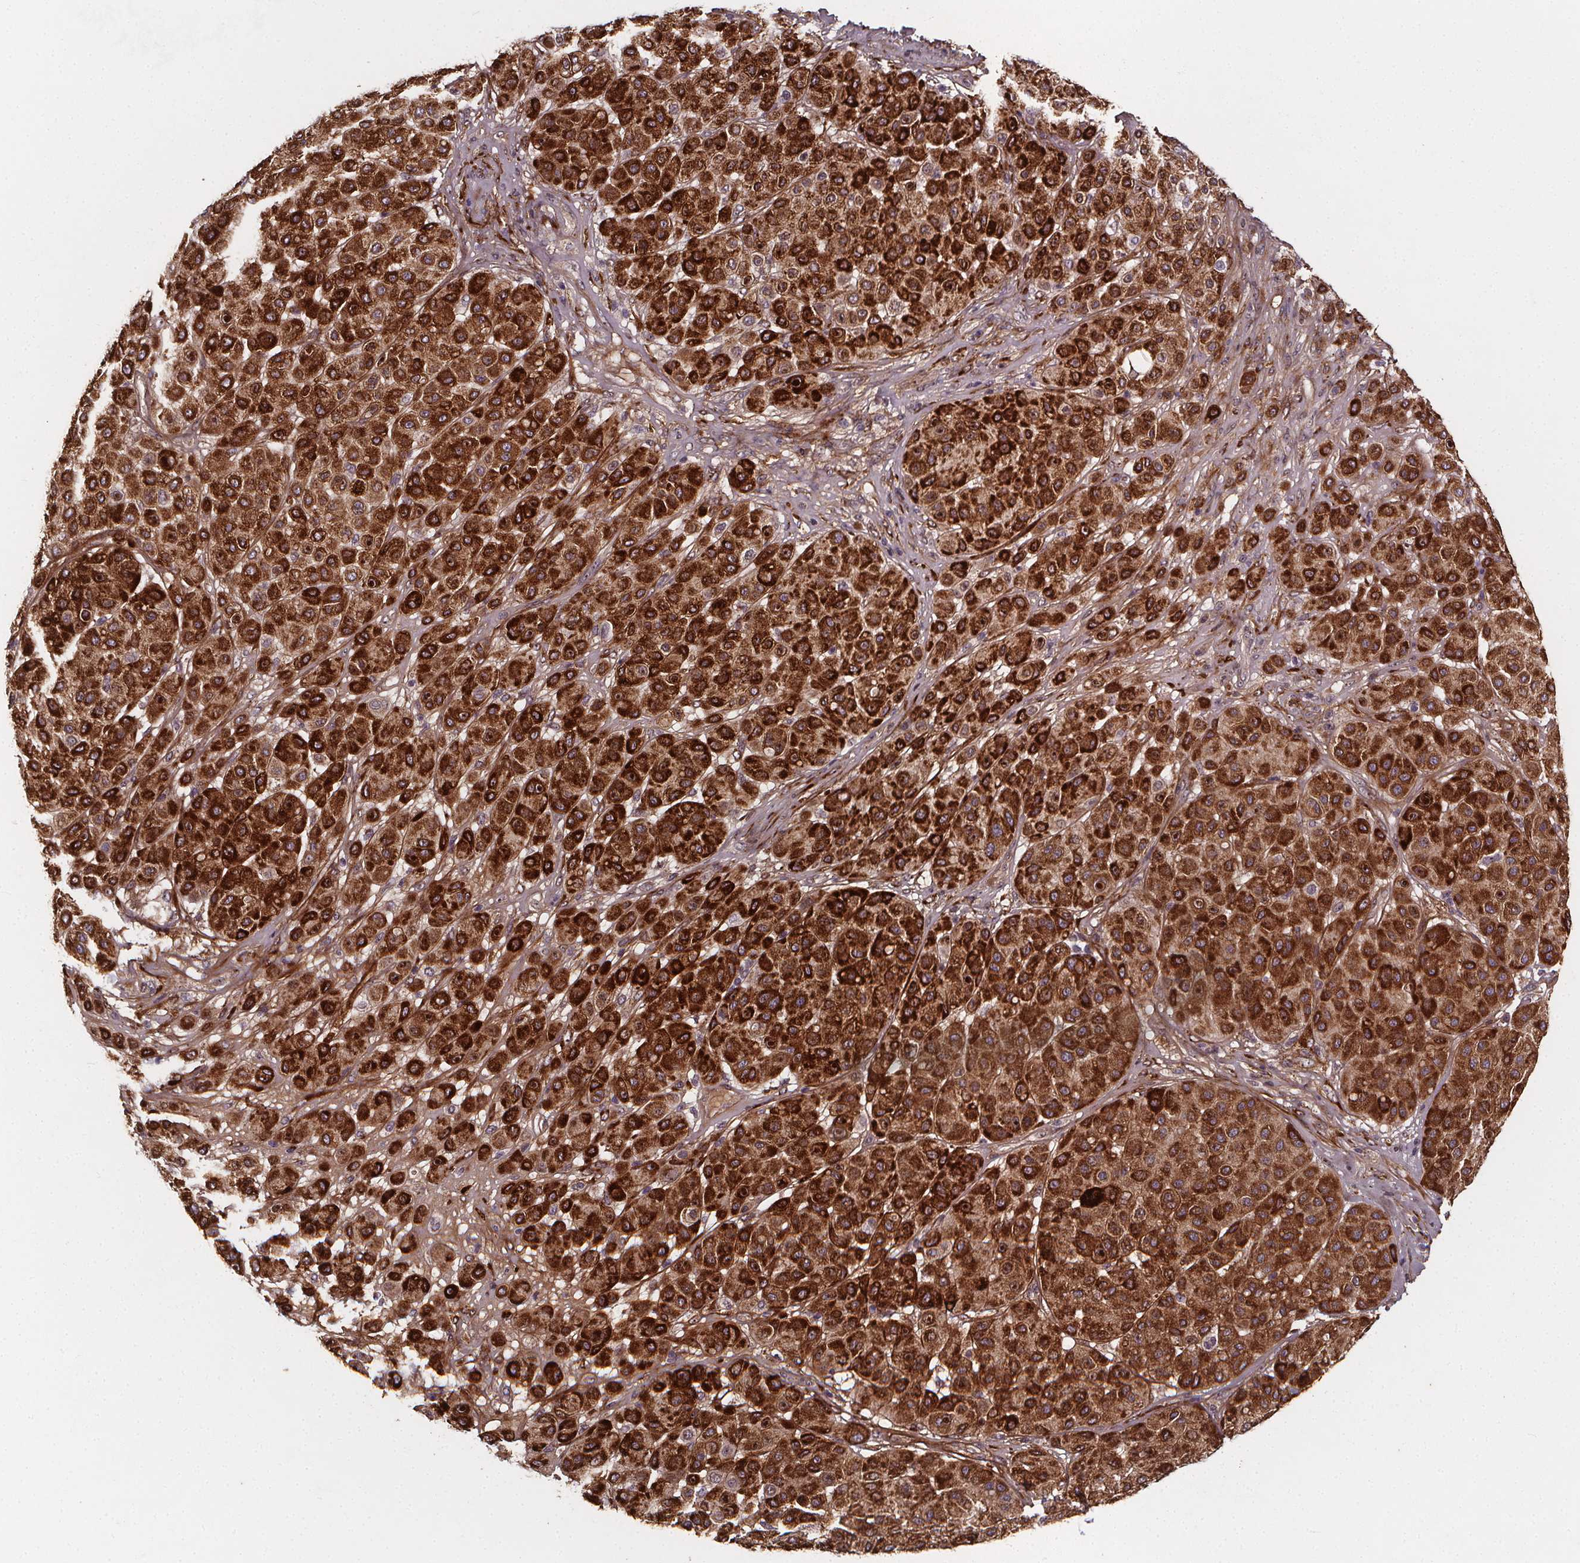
{"staining": {"intensity": "strong", "quantity": ">75%", "location": "cytoplasmic/membranous"}, "tissue": "melanoma", "cell_type": "Tumor cells", "image_type": "cancer", "snomed": [{"axis": "morphology", "description": "Malignant melanoma, Metastatic site"}, {"axis": "topography", "description": "Smooth muscle"}], "caption": "Malignant melanoma (metastatic site) stained with a brown dye demonstrates strong cytoplasmic/membranous positive positivity in about >75% of tumor cells.", "gene": "AEBP1", "patient": {"sex": "male", "age": 41}}